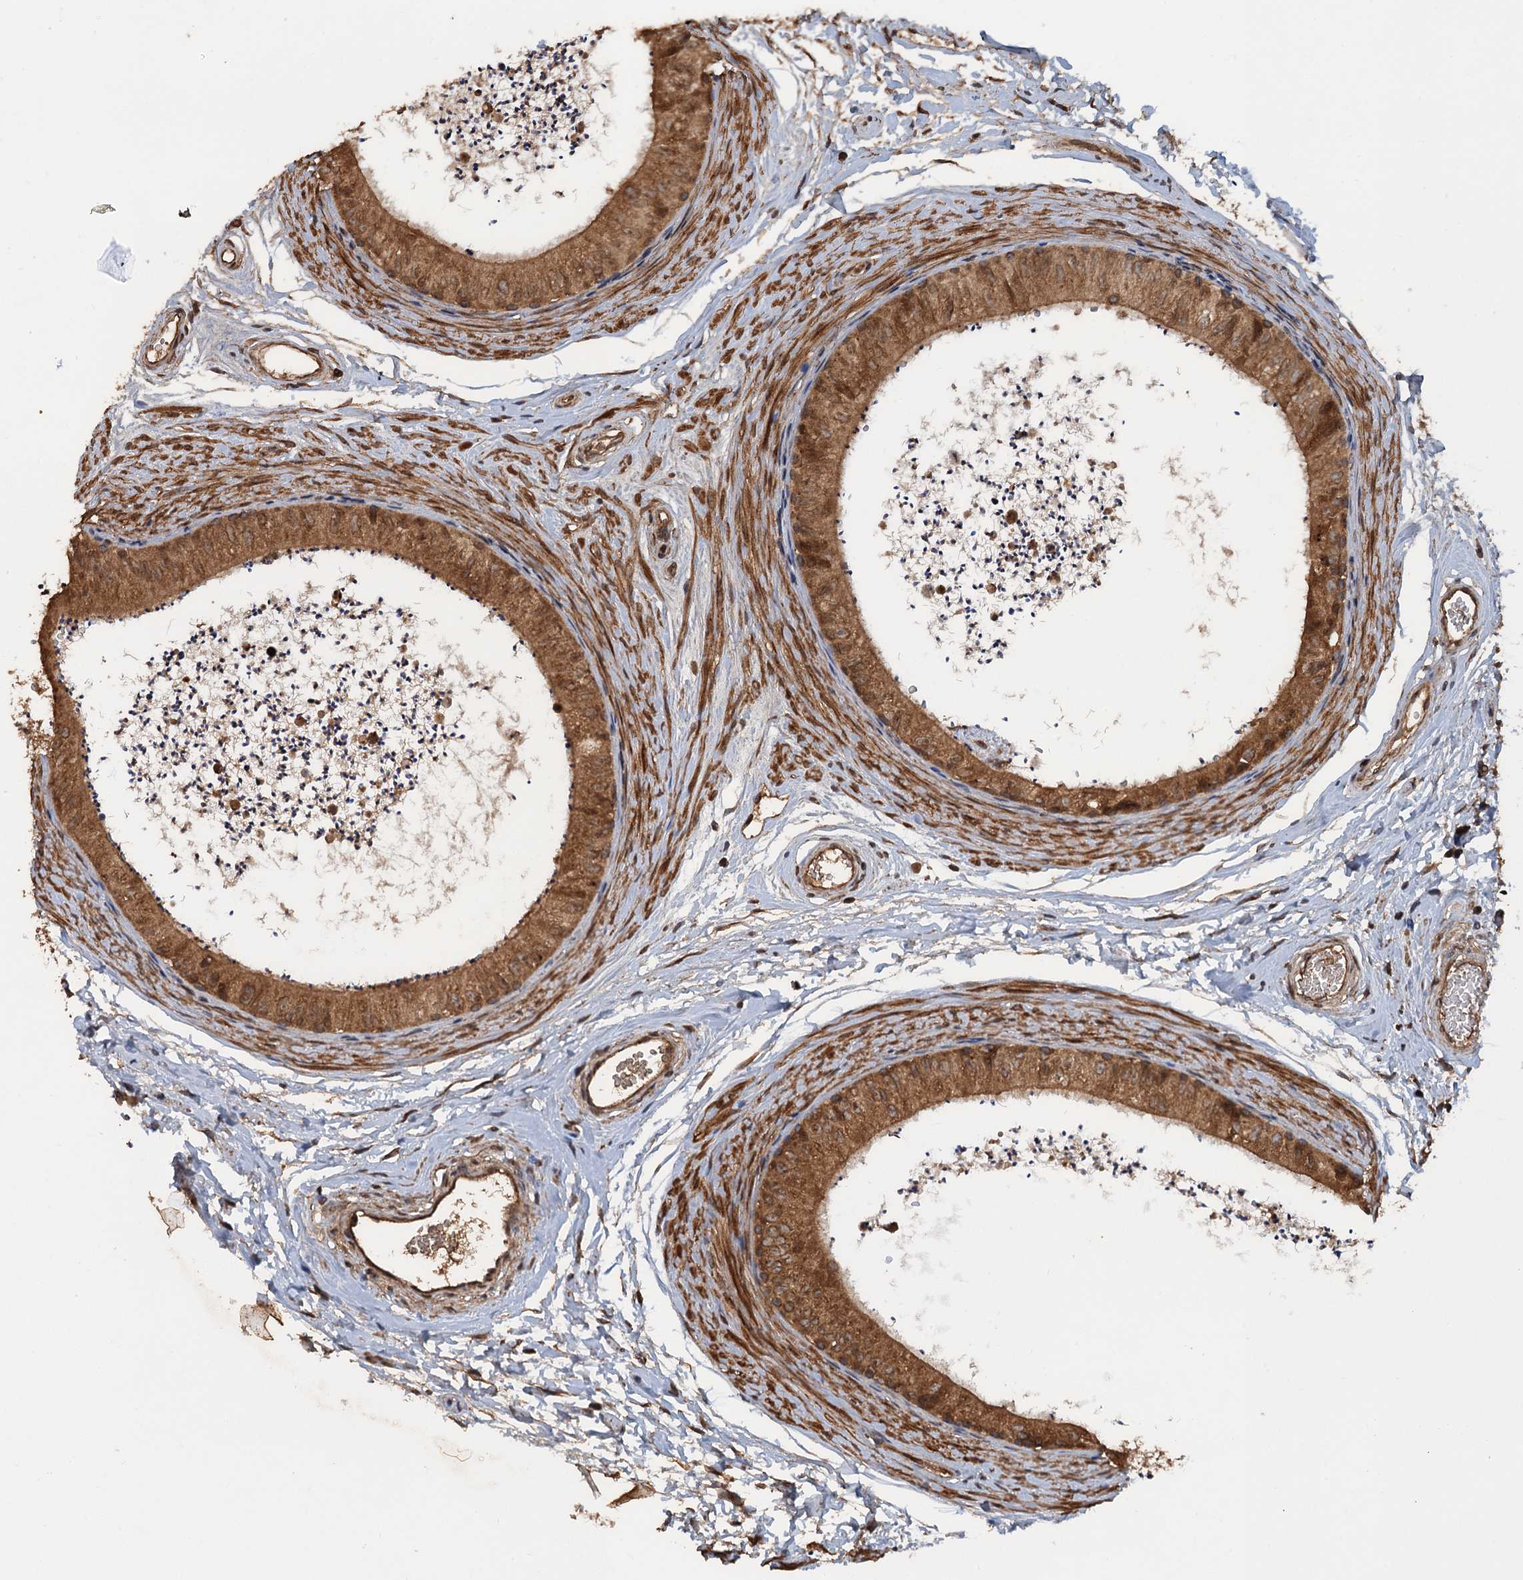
{"staining": {"intensity": "strong", "quantity": ">75%", "location": "cytoplasmic/membranous"}, "tissue": "epididymis", "cell_type": "Glandular cells", "image_type": "normal", "snomed": [{"axis": "morphology", "description": "Normal tissue, NOS"}, {"axis": "topography", "description": "Epididymis"}], "caption": "Immunohistochemical staining of benign human epididymis shows strong cytoplasmic/membranous protein expression in approximately >75% of glandular cells. The protein is shown in brown color, while the nuclei are stained blue.", "gene": "GLE1", "patient": {"sex": "male", "age": 56}}